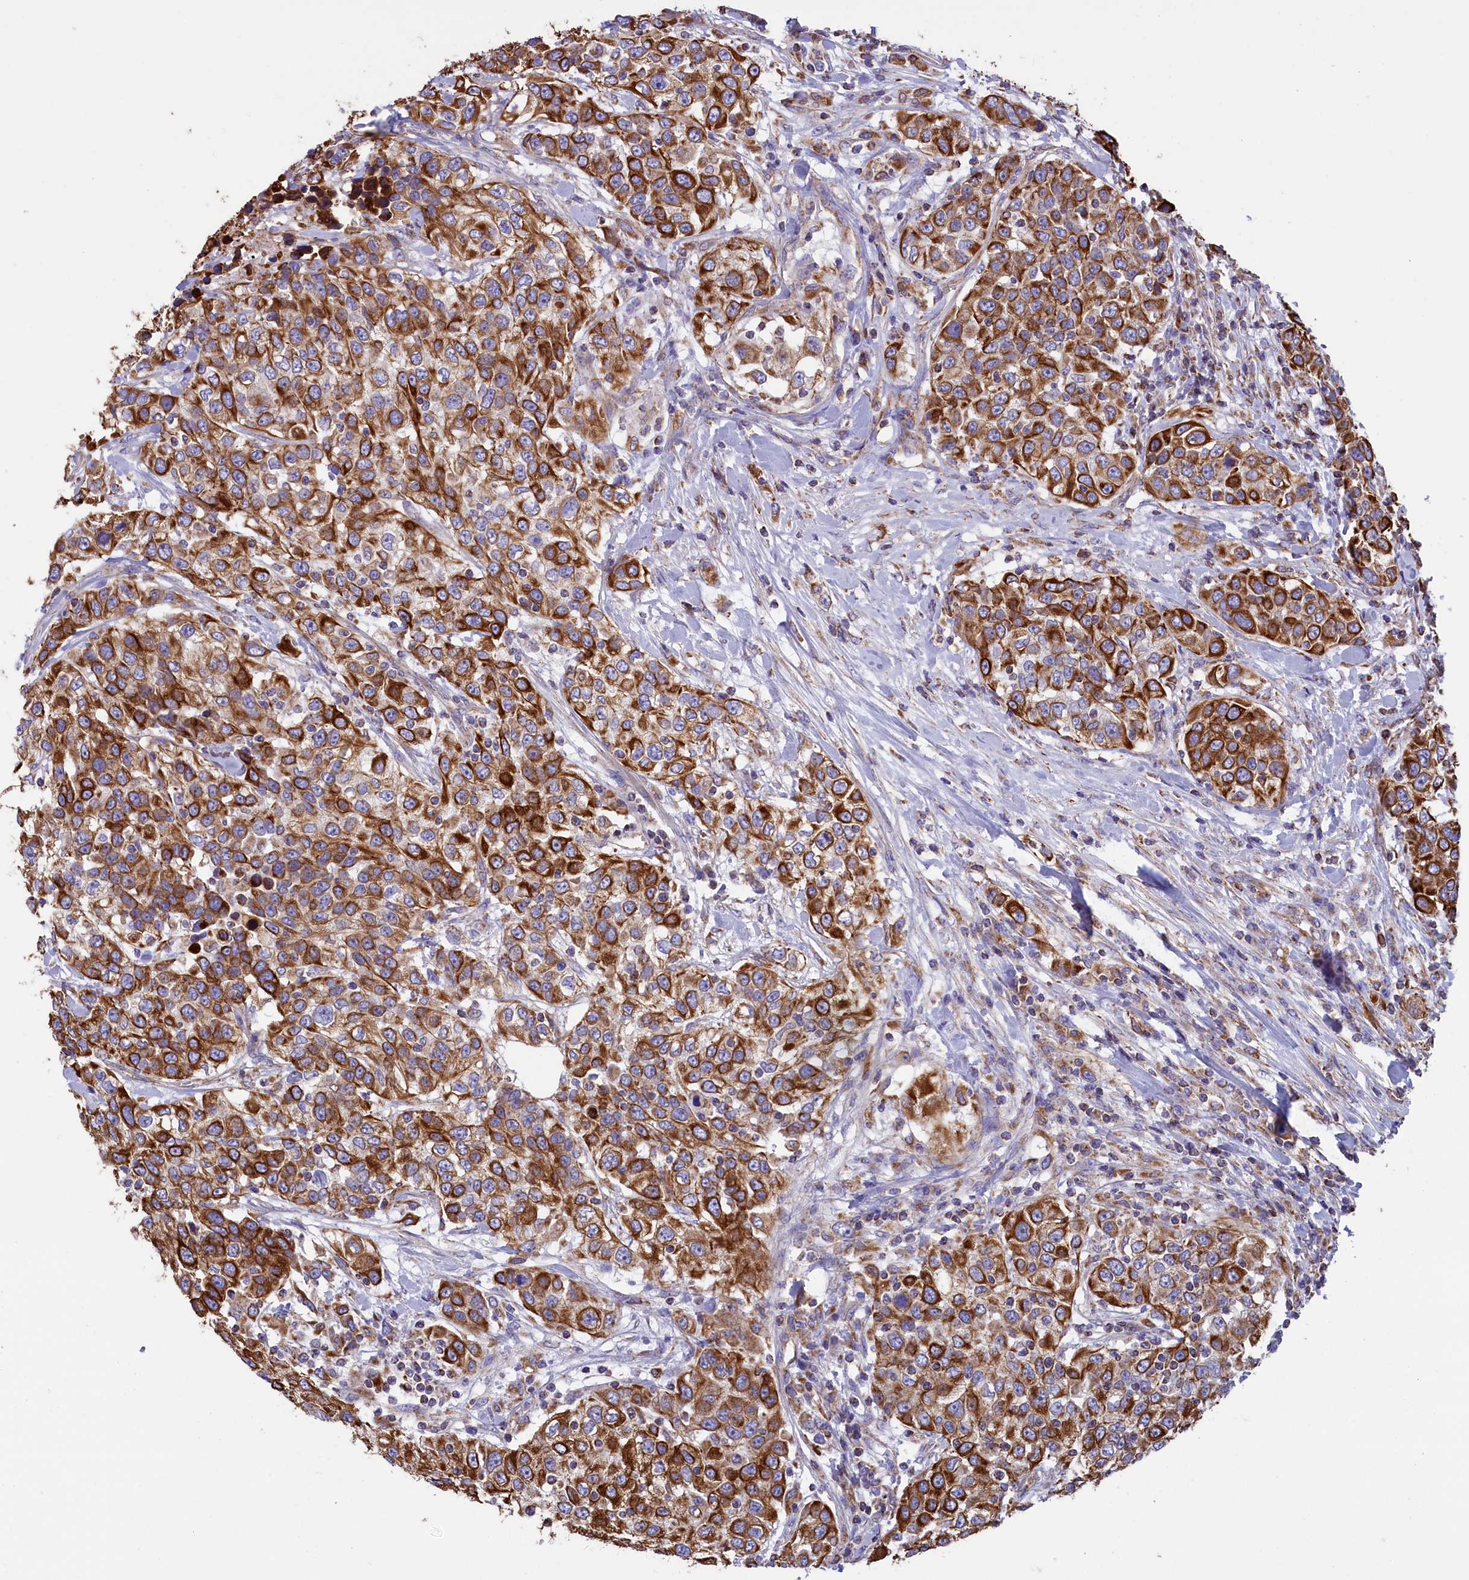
{"staining": {"intensity": "strong", "quantity": ">75%", "location": "cytoplasmic/membranous"}, "tissue": "urothelial cancer", "cell_type": "Tumor cells", "image_type": "cancer", "snomed": [{"axis": "morphology", "description": "Urothelial carcinoma, High grade"}, {"axis": "topography", "description": "Urinary bladder"}], "caption": "An immunohistochemistry (IHC) photomicrograph of neoplastic tissue is shown. Protein staining in brown labels strong cytoplasmic/membranous positivity in urothelial carcinoma (high-grade) within tumor cells.", "gene": "GATB", "patient": {"sex": "female", "age": 80}}